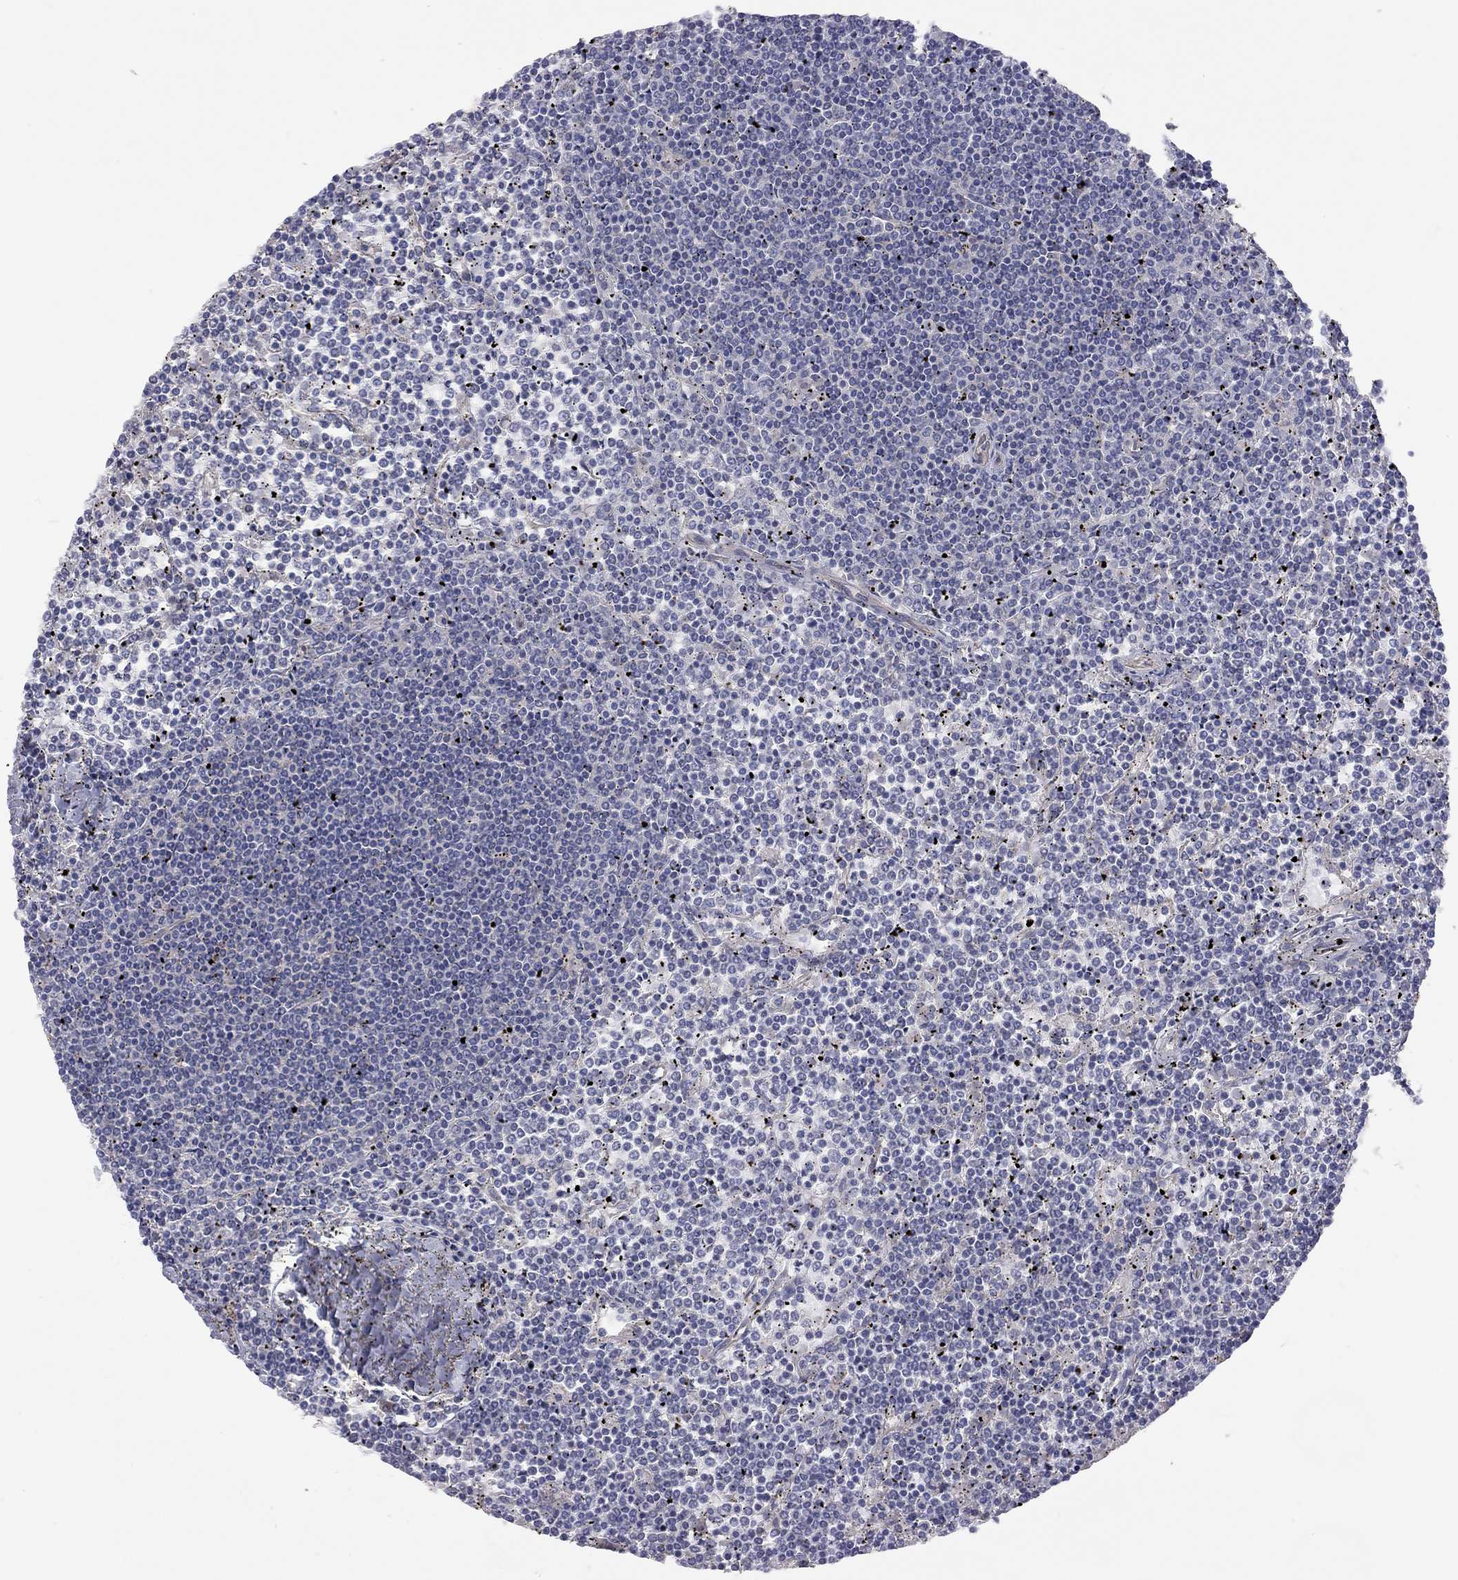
{"staining": {"intensity": "negative", "quantity": "none", "location": "none"}, "tissue": "lymphoma", "cell_type": "Tumor cells", "image_type": "cancer", "snomed": [{"axis": "morphology", "description": "Malignant lymphoma, non-Hodgkin's type, Low grade"}, {"axis": "topography", "description": "Spleen"}], "caption": "The immunohistochemistry (IHC) histopathology image has no significant positivity in tumor cells of malignant lymphoma, non-Hodgkin's type (low-grade) tissue. (Brightfield microscopy of DAB (3,3'-diaminobenzidine) immunohistochemistry (IHC) at high magnification).", "gene": "GPRC5B", "patient": {"sex": "female", "age": 19}}